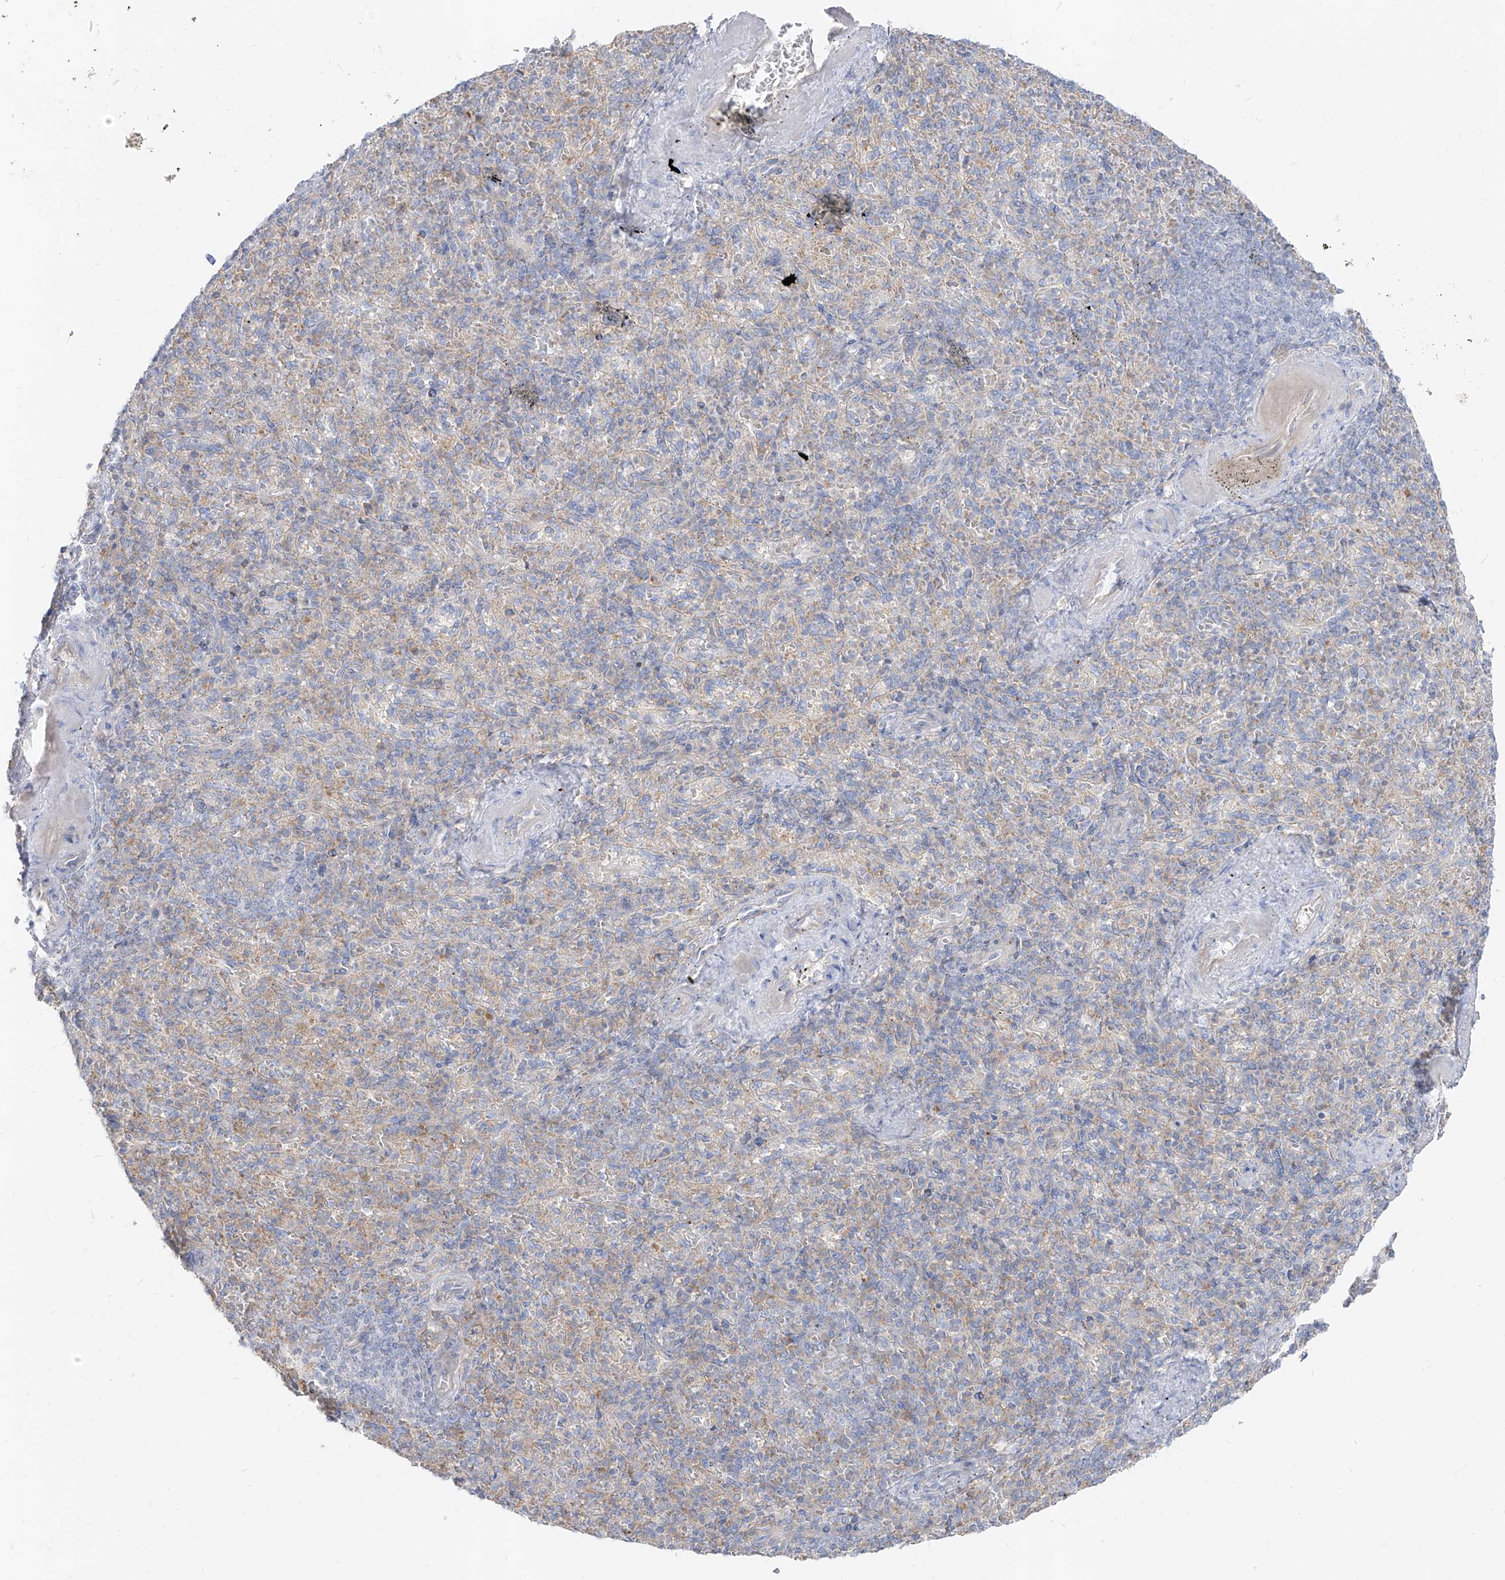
{"staining": {"intensity": "negative", "quantity": "none", "location": "none"}, "tissue": "spleen", "cell_type": "Cells in red pulp", "image_type": "normal", "snomed": [{"axis": "morphology", "description": "Normal tissue, NOS"}, {"axis": "topography", "description": "Spleen"}], "caption": "Immunohistochemistry (IHC) of benign spleen exhibits no expression in cells in red pulp. (DAB (3,3'-diaminobenzidine) immunohistochemistry (IHC) with hematoxylin counter stain).", "gene": "RBFOX3", "patient": {"sex": "female", "age": 74}}